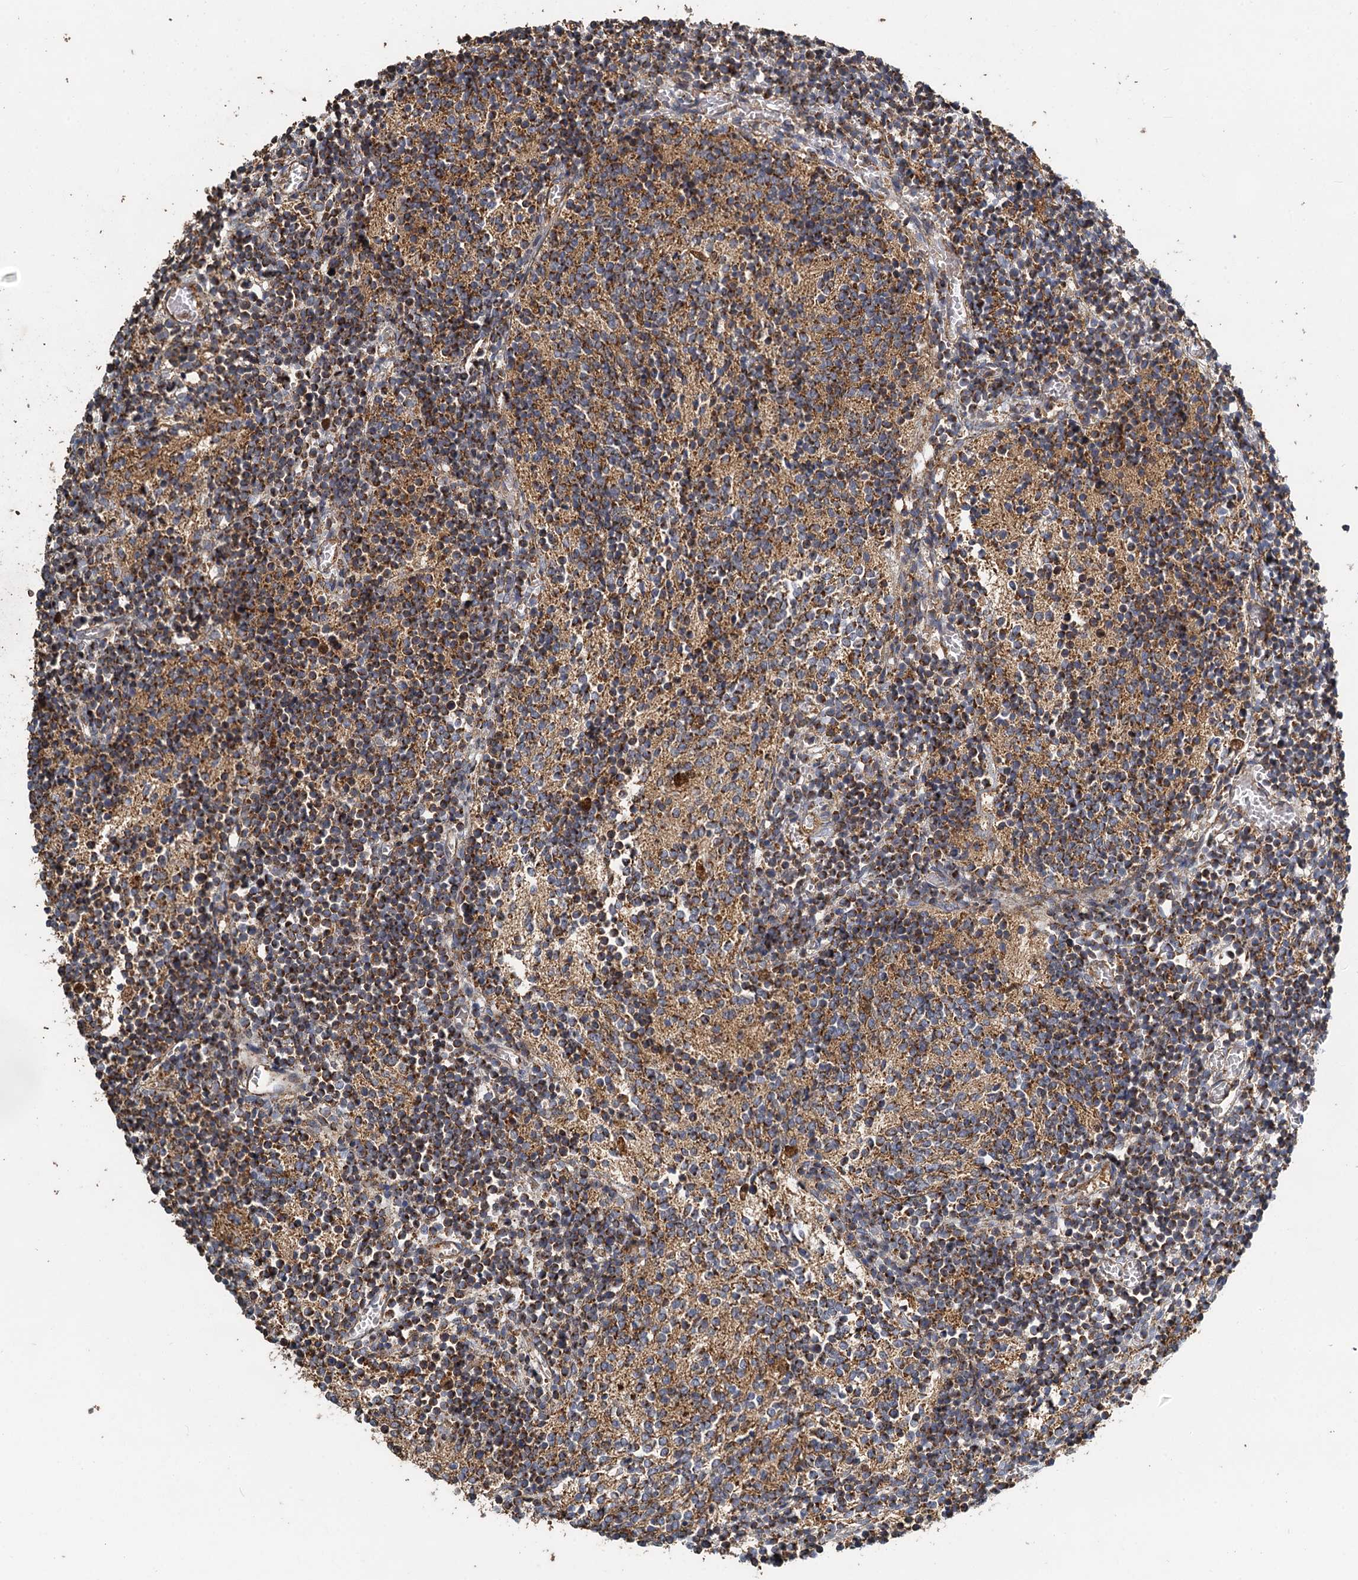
{"staining": {"intensity": "moderate", "quantity": ">75%", "location": "cytoplasmic/membranous"}, "tissue": "glioma", "cell_type": "Tumor cells", "image_type": "cancer", "snomed": [{"axis": "morphology", "description": "Glioma, malignant, Low grade"}, {"axis": "topography", "description": "Brain"}], "caption": "Immunohistochemical staining of low-grade glioma (malignant) reveals medium levels of moderate cytoplasmic/membranous expression in about >75% of tumor cells. (DAB IHC with brightfield microscopy, high magnification).", "gene": "SDS", "patient": {"sex": "female", "age": 1}}